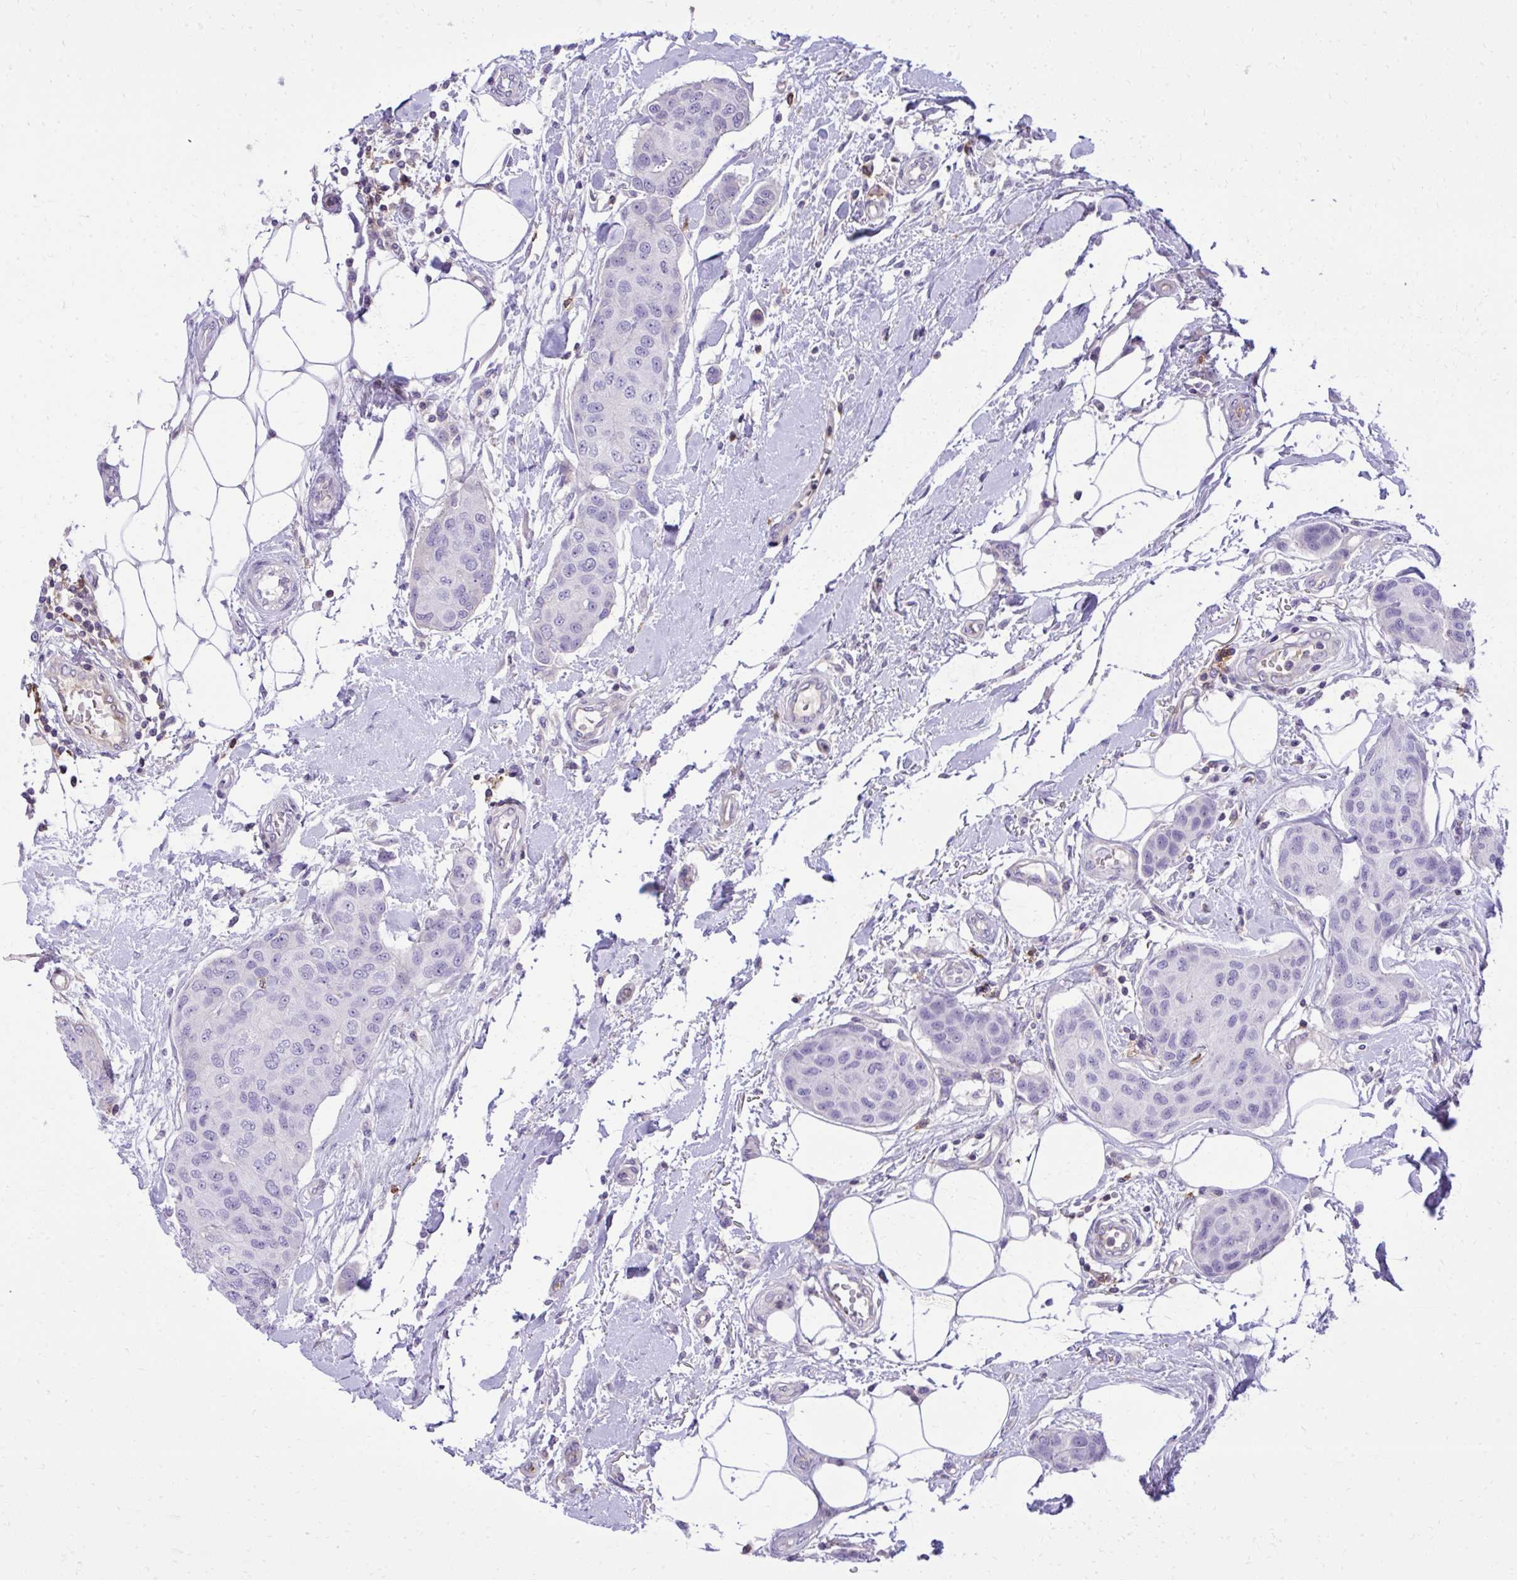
{"staining": {"intensity": "negative", "quantity": "none", "location": "none"}, "tissue": "breast cancer", "cell_type": "Tumor cells", "image_type": "cancer", "snomed": [{"axis": "morphology", "description": "Duct carcinoma"}, {"axis": "topography", "description": "Breast"}, {"axis": "topography", "description": "Lymph node"}], "caption": "Breast cancer (infiltrating ductal carcinoma) stained for a protein using immunohistochemistry (IHC) reveals no staining tumor cells.", "gene": "PITPNM3", "patient": {"sex": "female", "age": 80}}